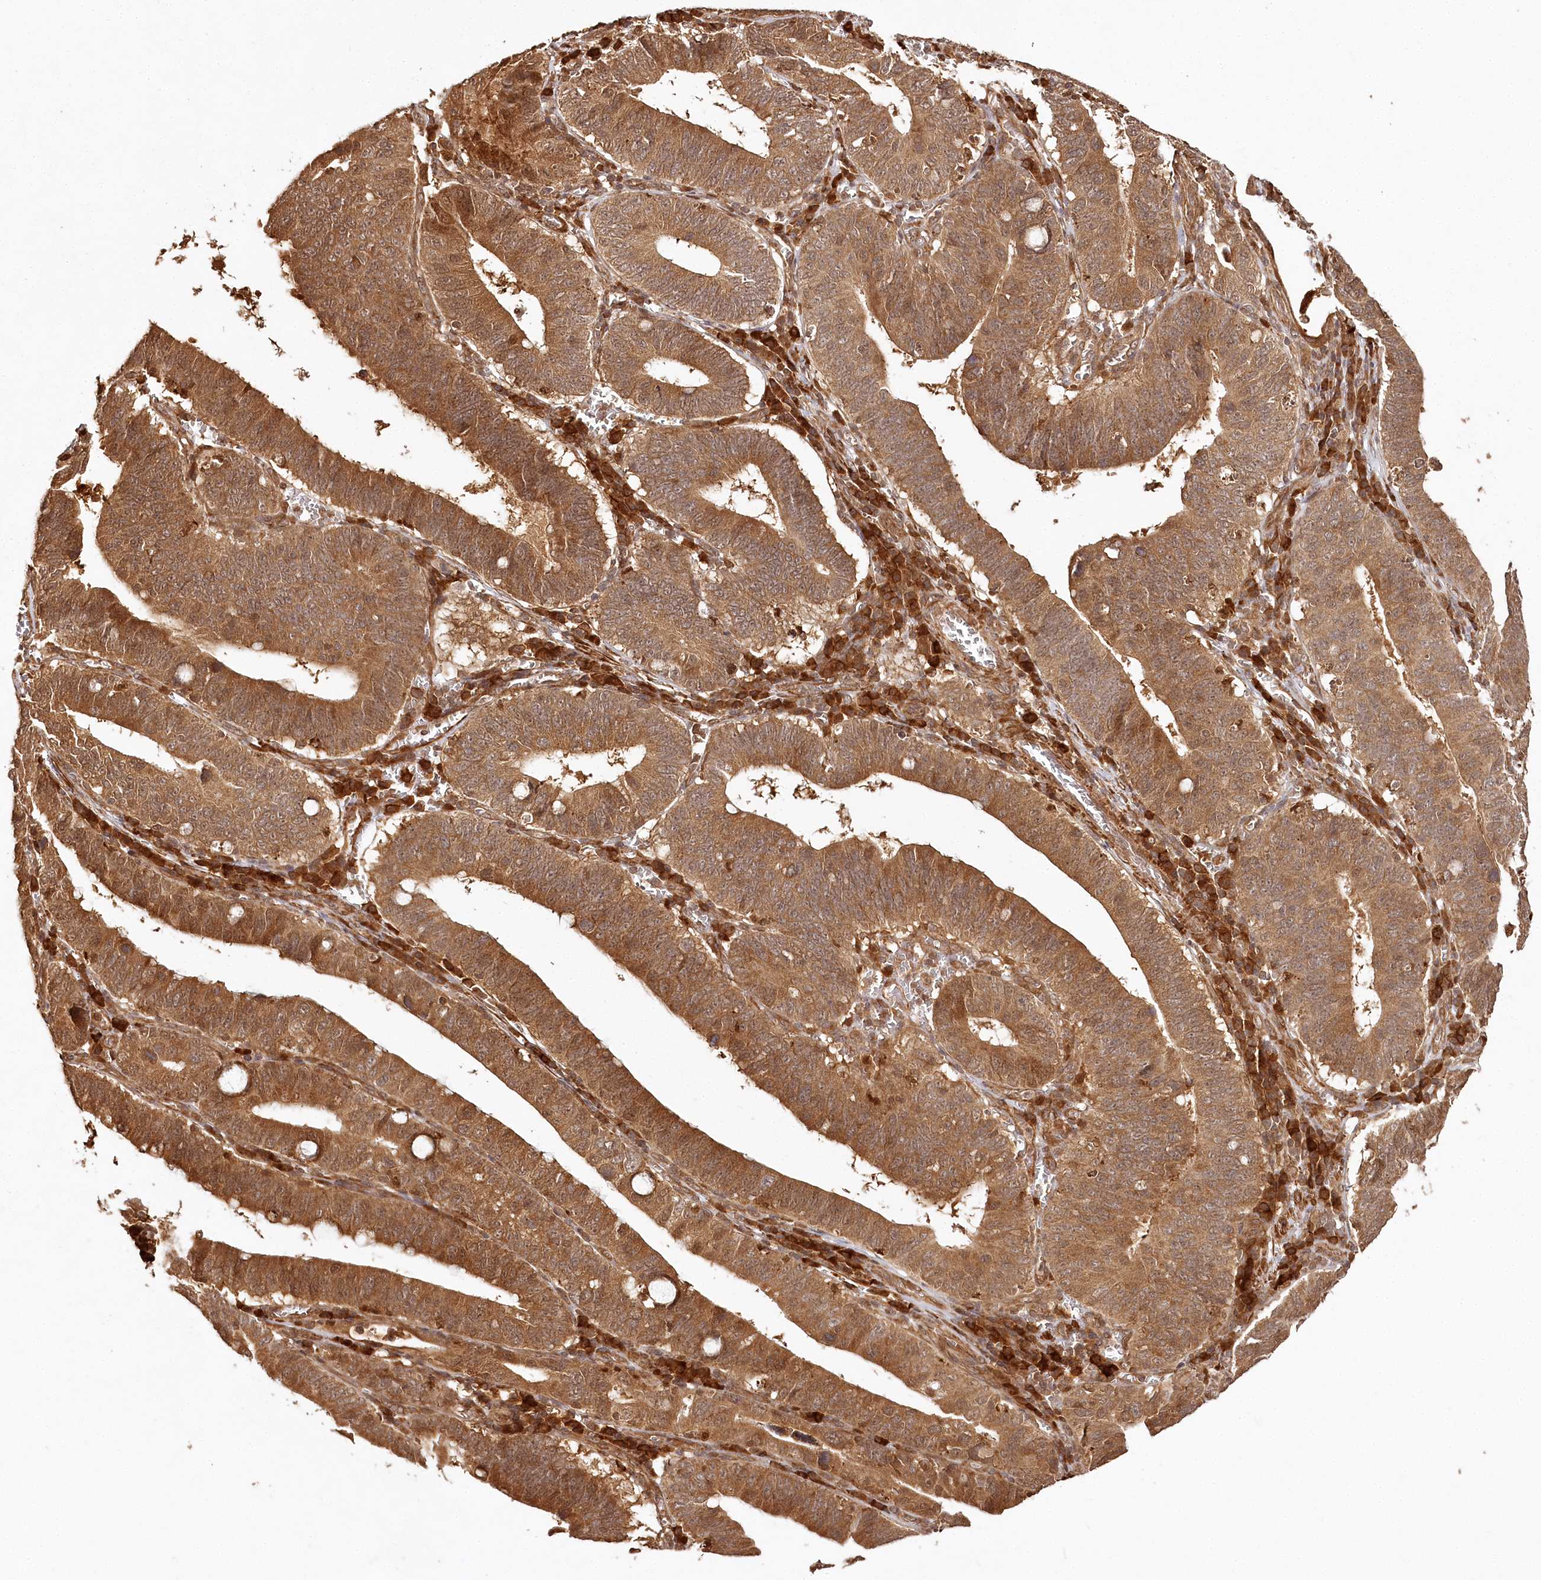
{"staining": {"intensity": "moderate", "quantity": ">75%", "location": "cytoplasmic/membranous,nuclear"}, "tissue": "stomach cancer", "cell_type": "Tumor cells", "image_type": "cancer", "snomed": [{"axis": "morphology", "description": "Adenocarcinoma, NOS"}, {"axis": "topography", "description": "Stomach"}, {"axis": "topography", "description": "Gastric cardia"}], "caption": "DAB (3,3'-diaminobenzidine) immunohistochemical staining of stomach adenocarcinoma reveals moderate cytoplasmic/membranous and nuclear protein positivity in about >75% of tumor cells.", "gene": "ULK2", "patient": {"sex": "male", "age": 59}}